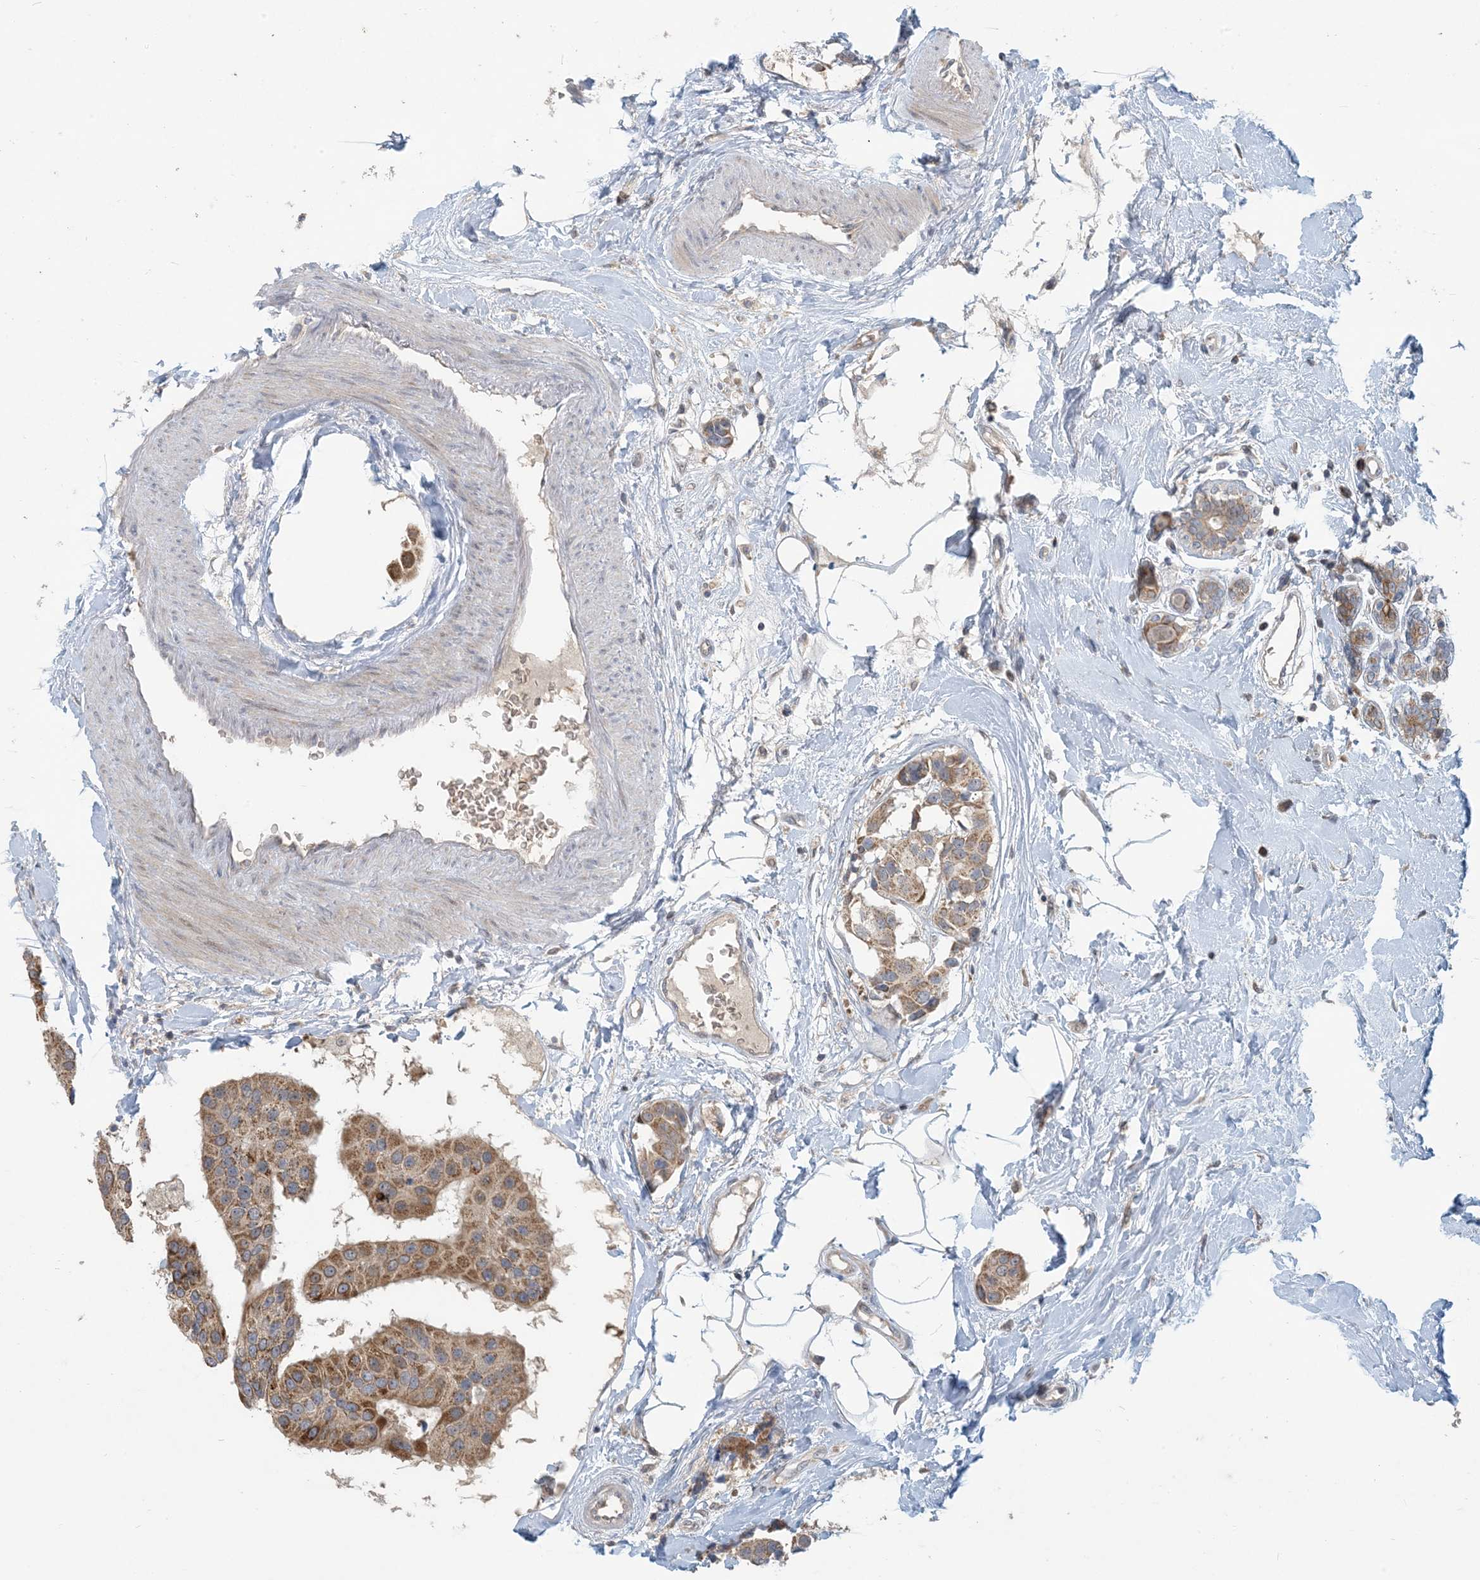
{"staining": {"intensity": "moderate", "quantity": ">75%", "location": "cytoplasmic/membranous"}, "tissue": "breast cancer", "cell_type": "Tumor cells", "image_type": "cancer", "snomed": [{"axis": "morphology", "description": "Normal tissue, NOS"}, {"axis": "morphology", "description": "Duct carcinoma"}, {"axis": "topography", "description": "Breast"}], "caption": "Breast cancer (infiltrating ductal carcinoma) stained with a protein marker displays moderate staining in tumor cells.", "gene": "PUSL1", "patient": {"sex": "female", "age": 39}}